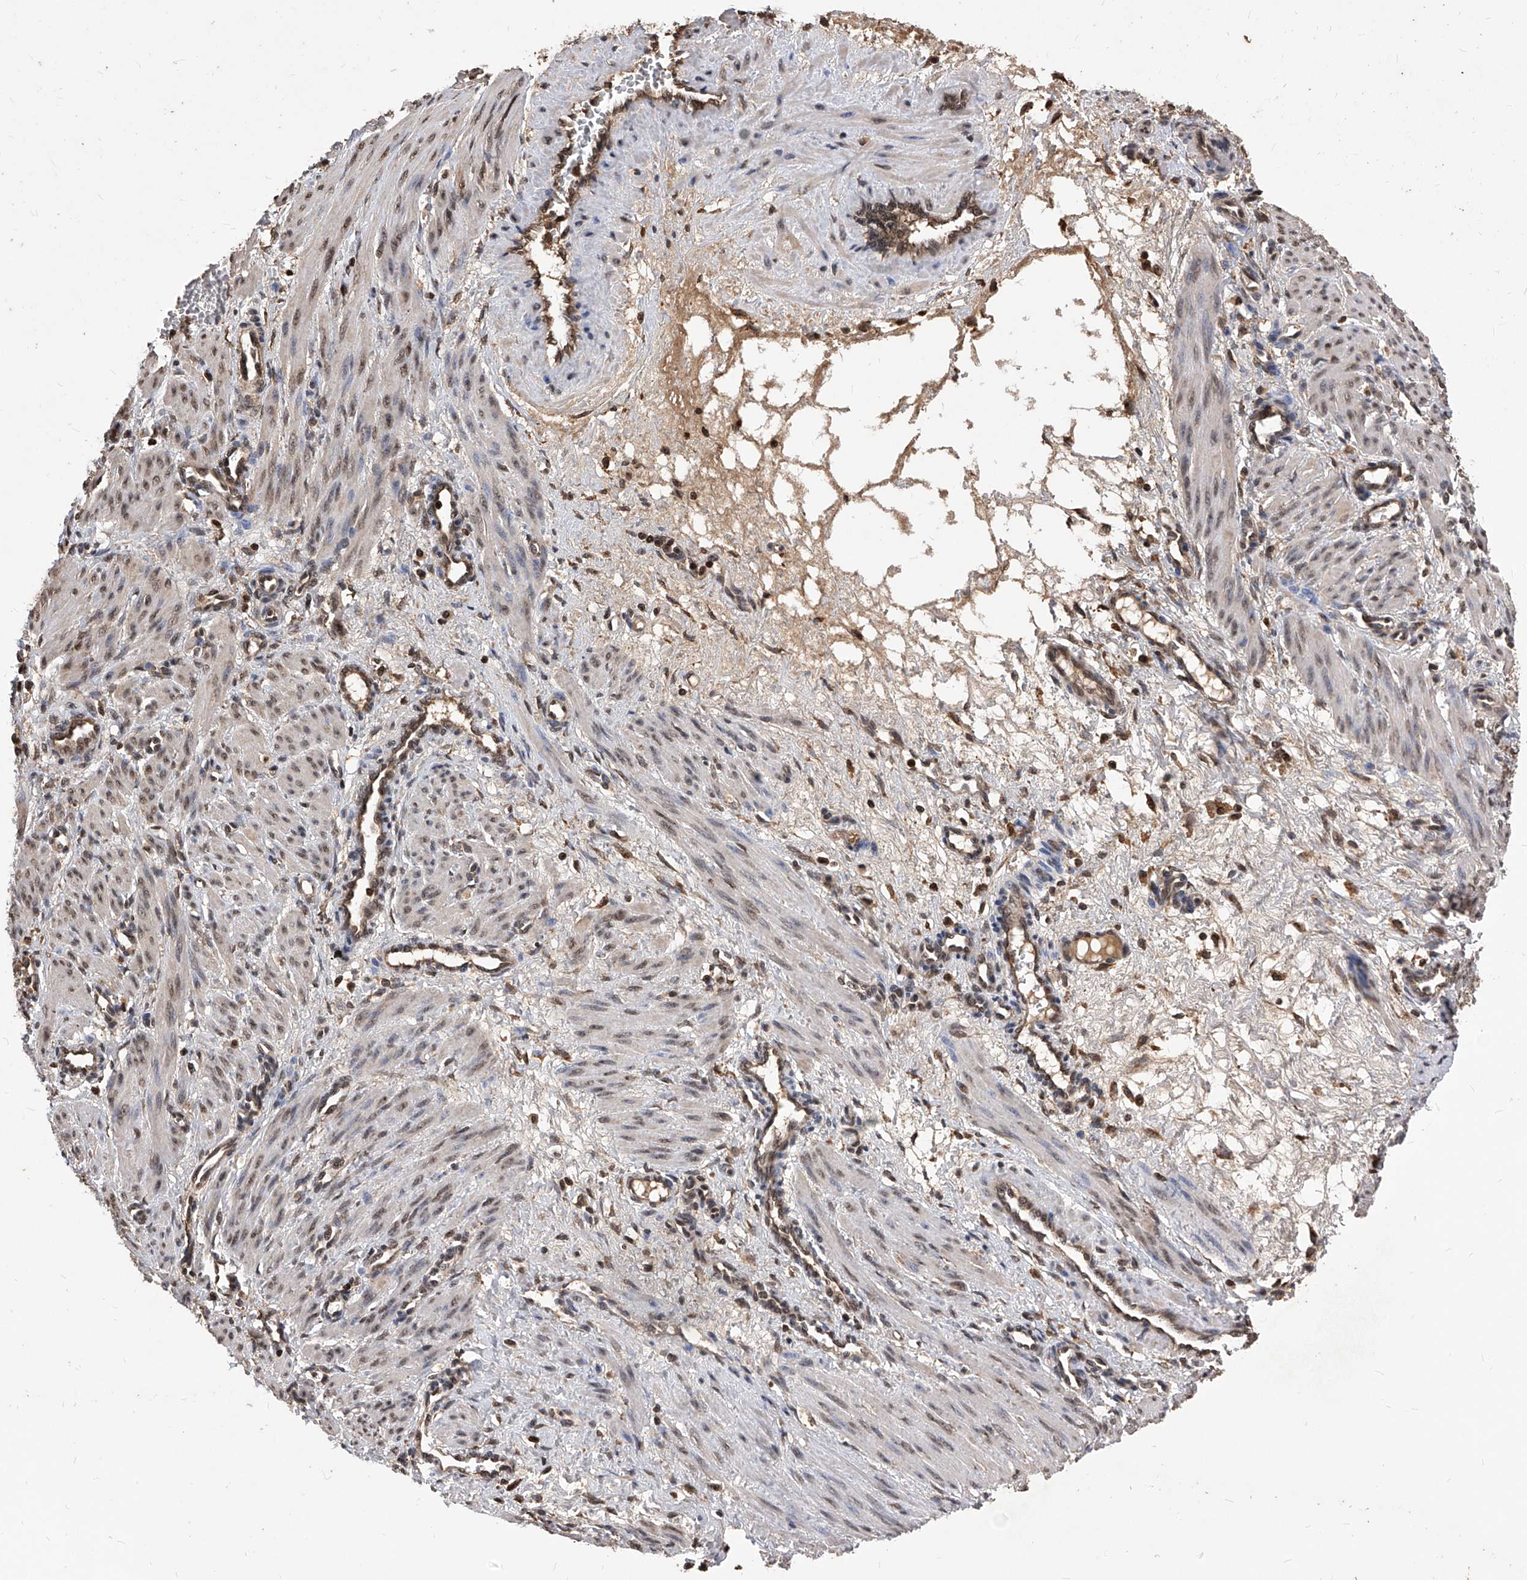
{"staining": {"intensity": "moderate", "quantity": ">75%", "location": "nuclear"}, "tissue": "smooth muscle", "cell_type": "Smooth muscle cells", "image_type": "normal", "snomed": [{"axis": "morphology", "description": "Normal tissue, NOS"}, {"axis": "topography", "description": "Endometrium"}], "caption": "Immunohistochemistry photomicrograph of unremarkable human smooth muscle stained for a protein (brown), which shows medium levels of moderate nuclear expression in about >75% of smooth muscle cells.", "gene": "ID1", "patient": {"sex": "female", "age": 33}}